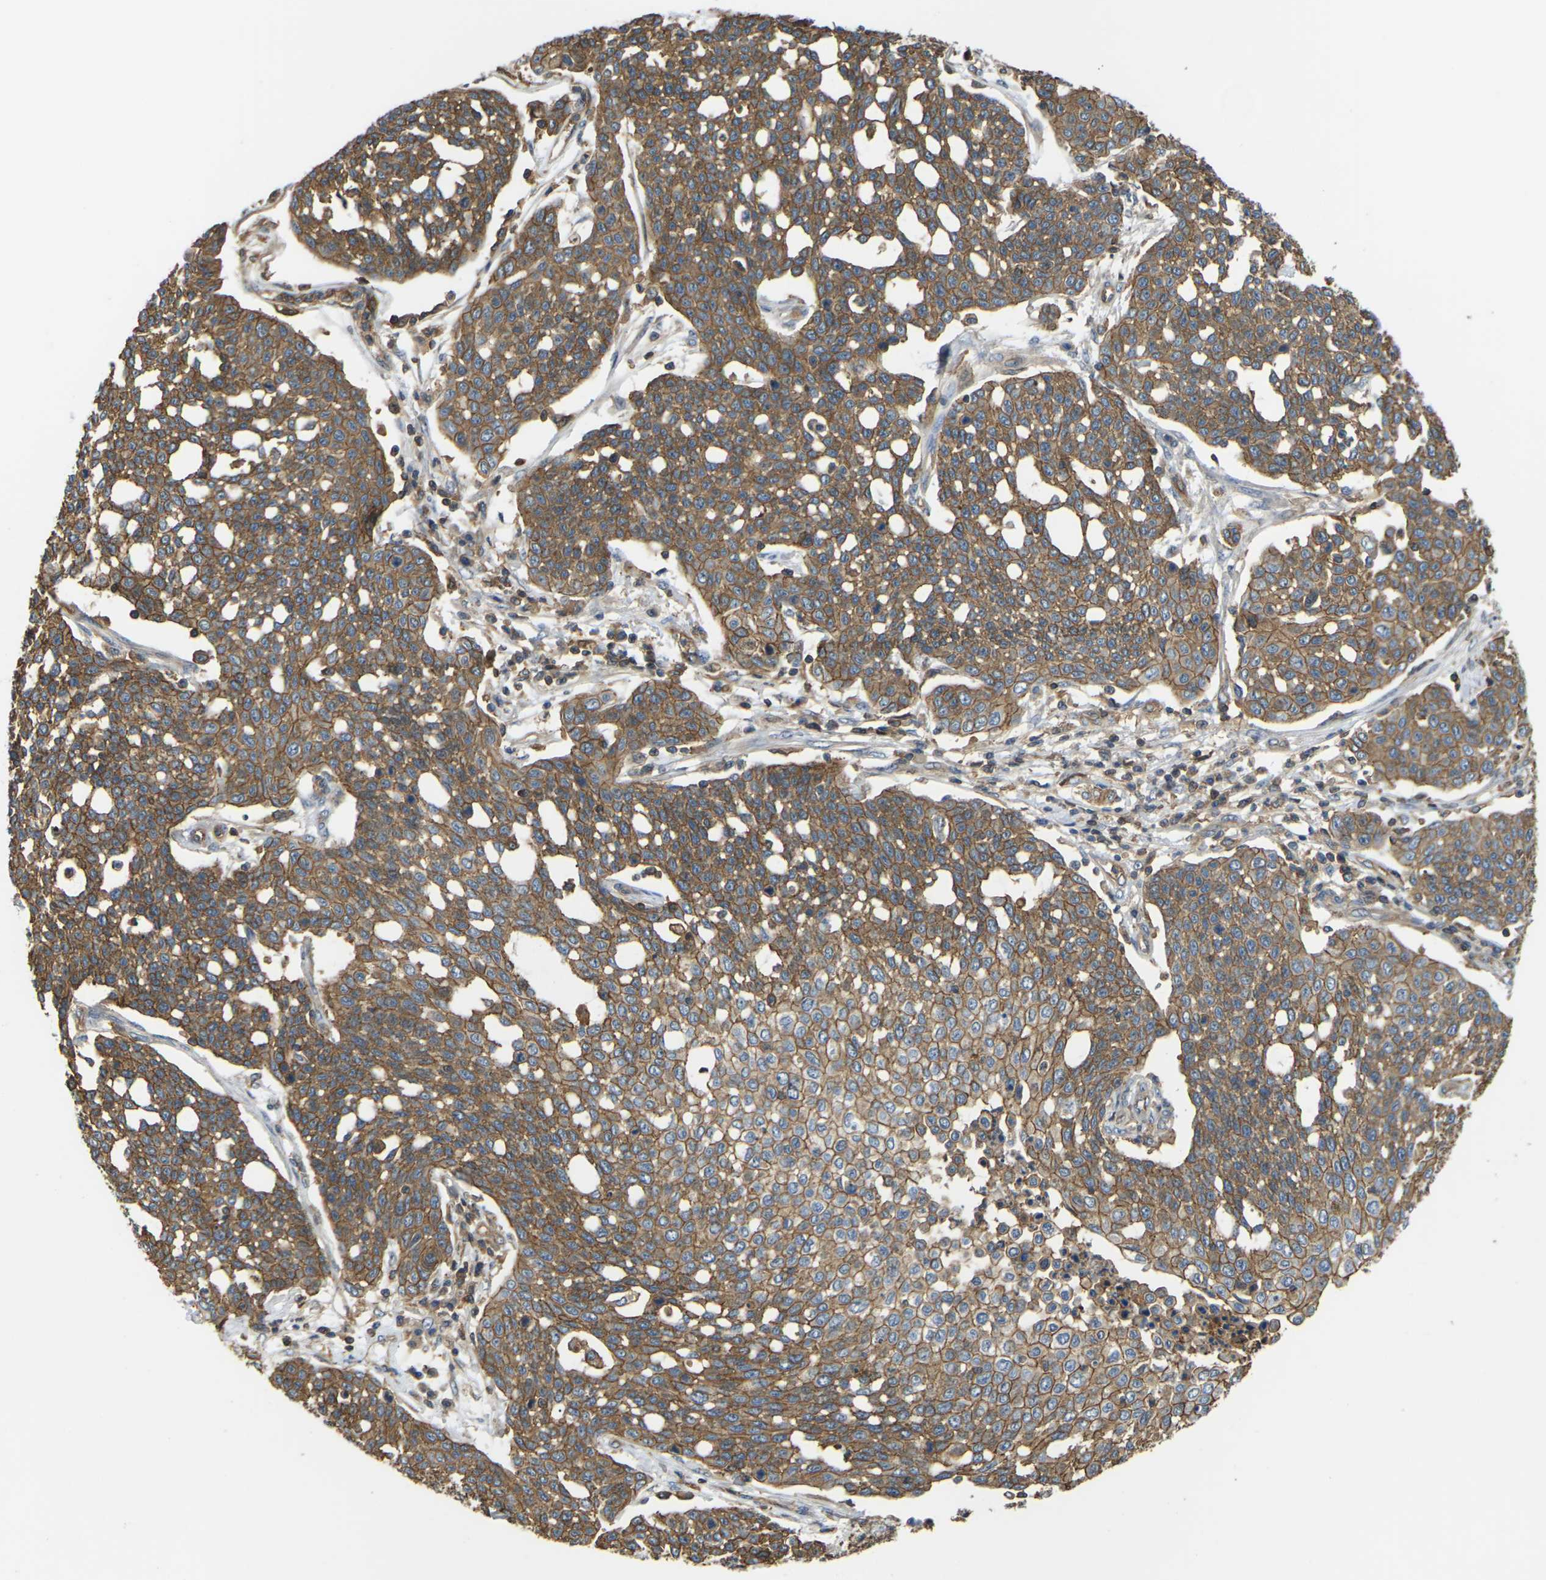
{"staining": {"intensity": "moderate", "quantity": ">75%", "location": "cytoplasmic/membranous"}, "tissue": "cervical cancer", "cell_type": "Tumor cells", "image_type": "cancer", "snomed": [{"axis": "morphology", "description": "Squamous cell carcinoma, NOS"}, {"axis": "topography", "description": "Cervix"}], "caption": "This image demonstrates immunohistochemistry staining of human cervical cancer (squamous cell carcinoma), with medium moderate cytoplasmic/membranous staining in about >75% of tumor cells.", "gene": "IQGAP1", "patient": {"sex": "female", "age": 34}}